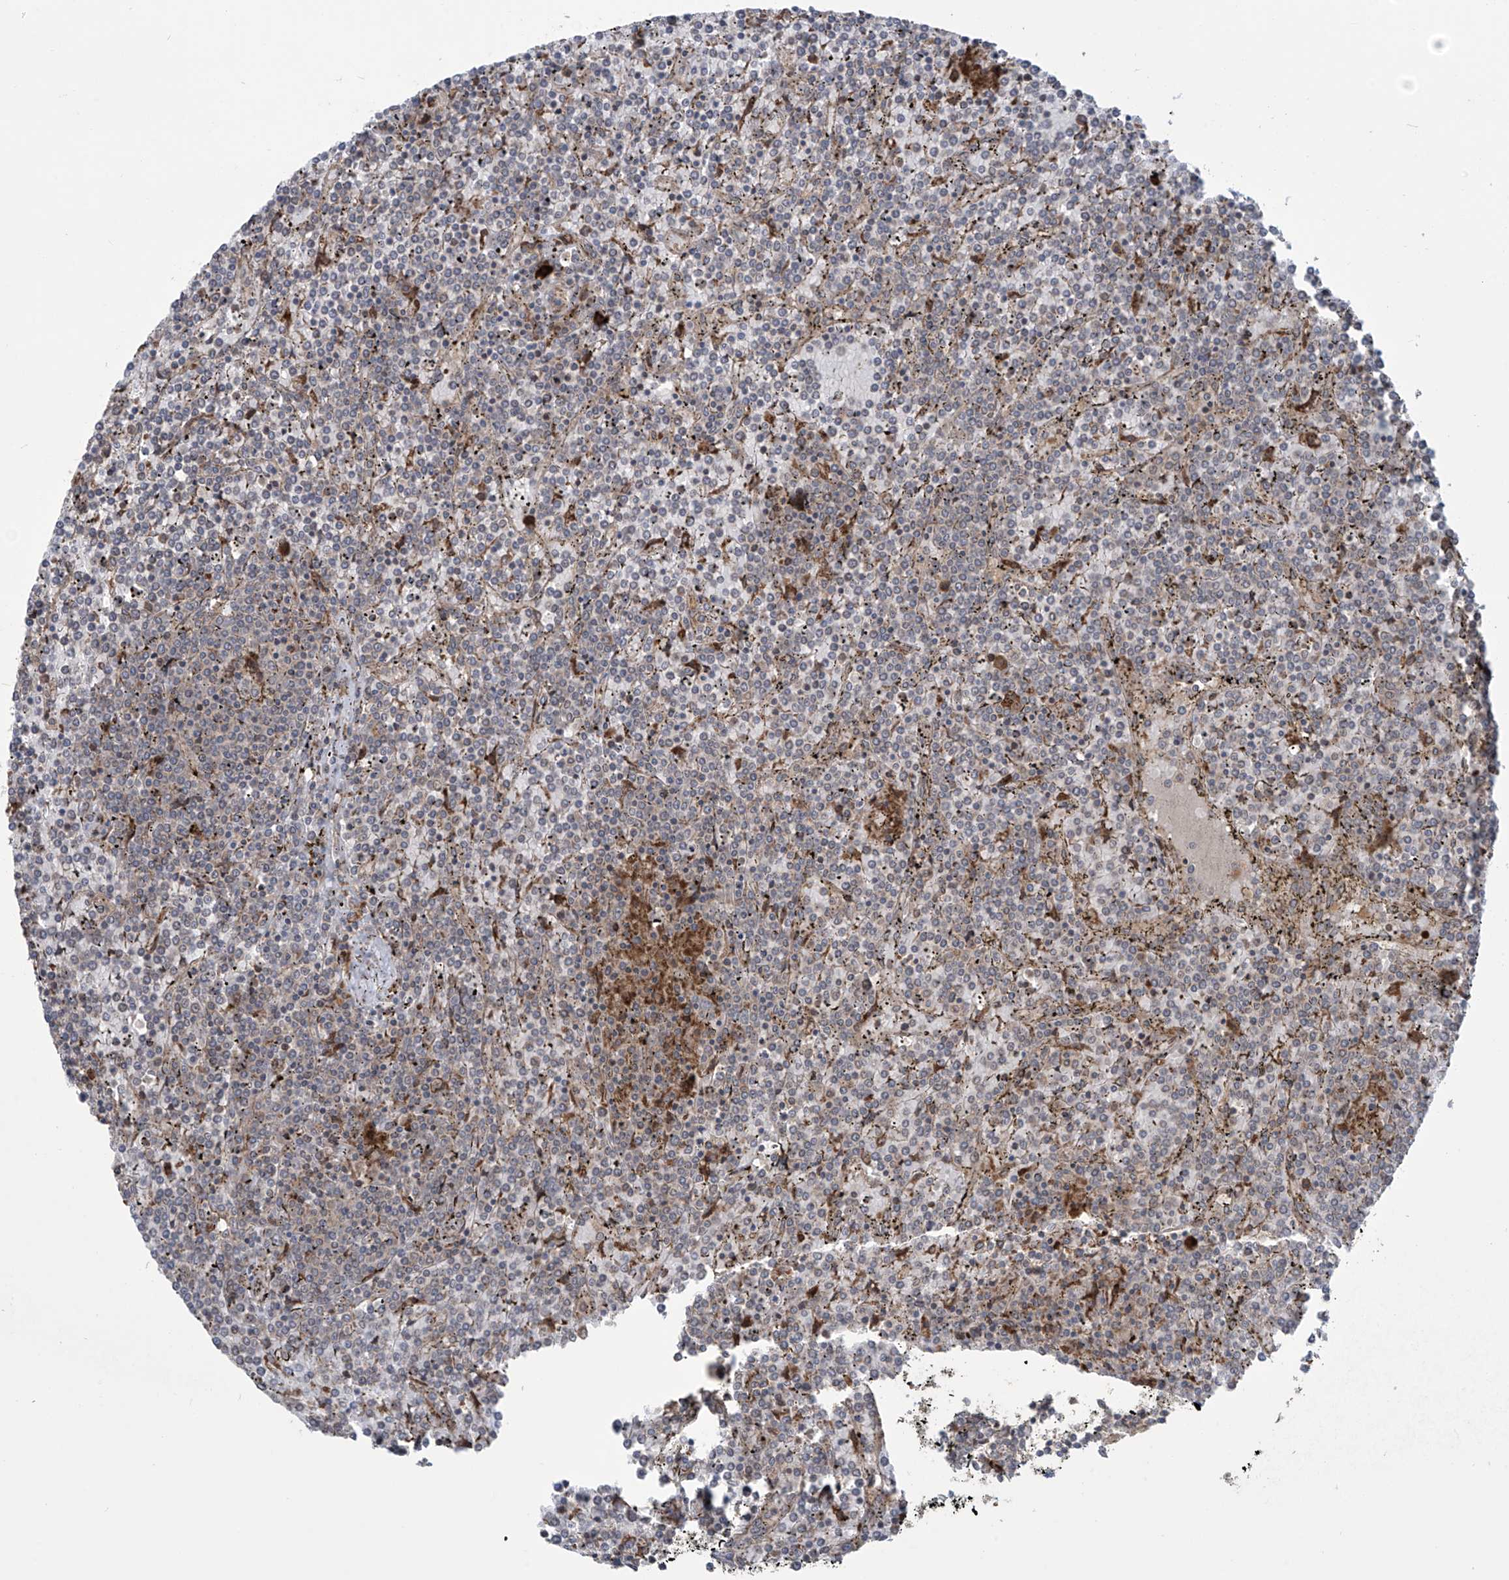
{"staining": {"intensity": "negative", "quantity": "none", "location": "none"}, "tissue": "lymphoma", "cell_type": "Tumor cells", "image_type": "cancer", "snomed": [{"axis": "morphology", "description": "Malignant lymphoma, non-Hodgkin's type, Low grade"}, {"axis": "topography", "description": "Spleen"}], "caption": "Immunohistochemistry (IHC) photomicrograph of neoplastic tissue: malignant lymphoma, non-Hodgkin's type (low-grade) stained with DAB exhibits no significant protein staining in tumor cells. Nuclei are stained in blue.", "gene": "PPAT", "patient": {"sex": "female", "age": 19}}